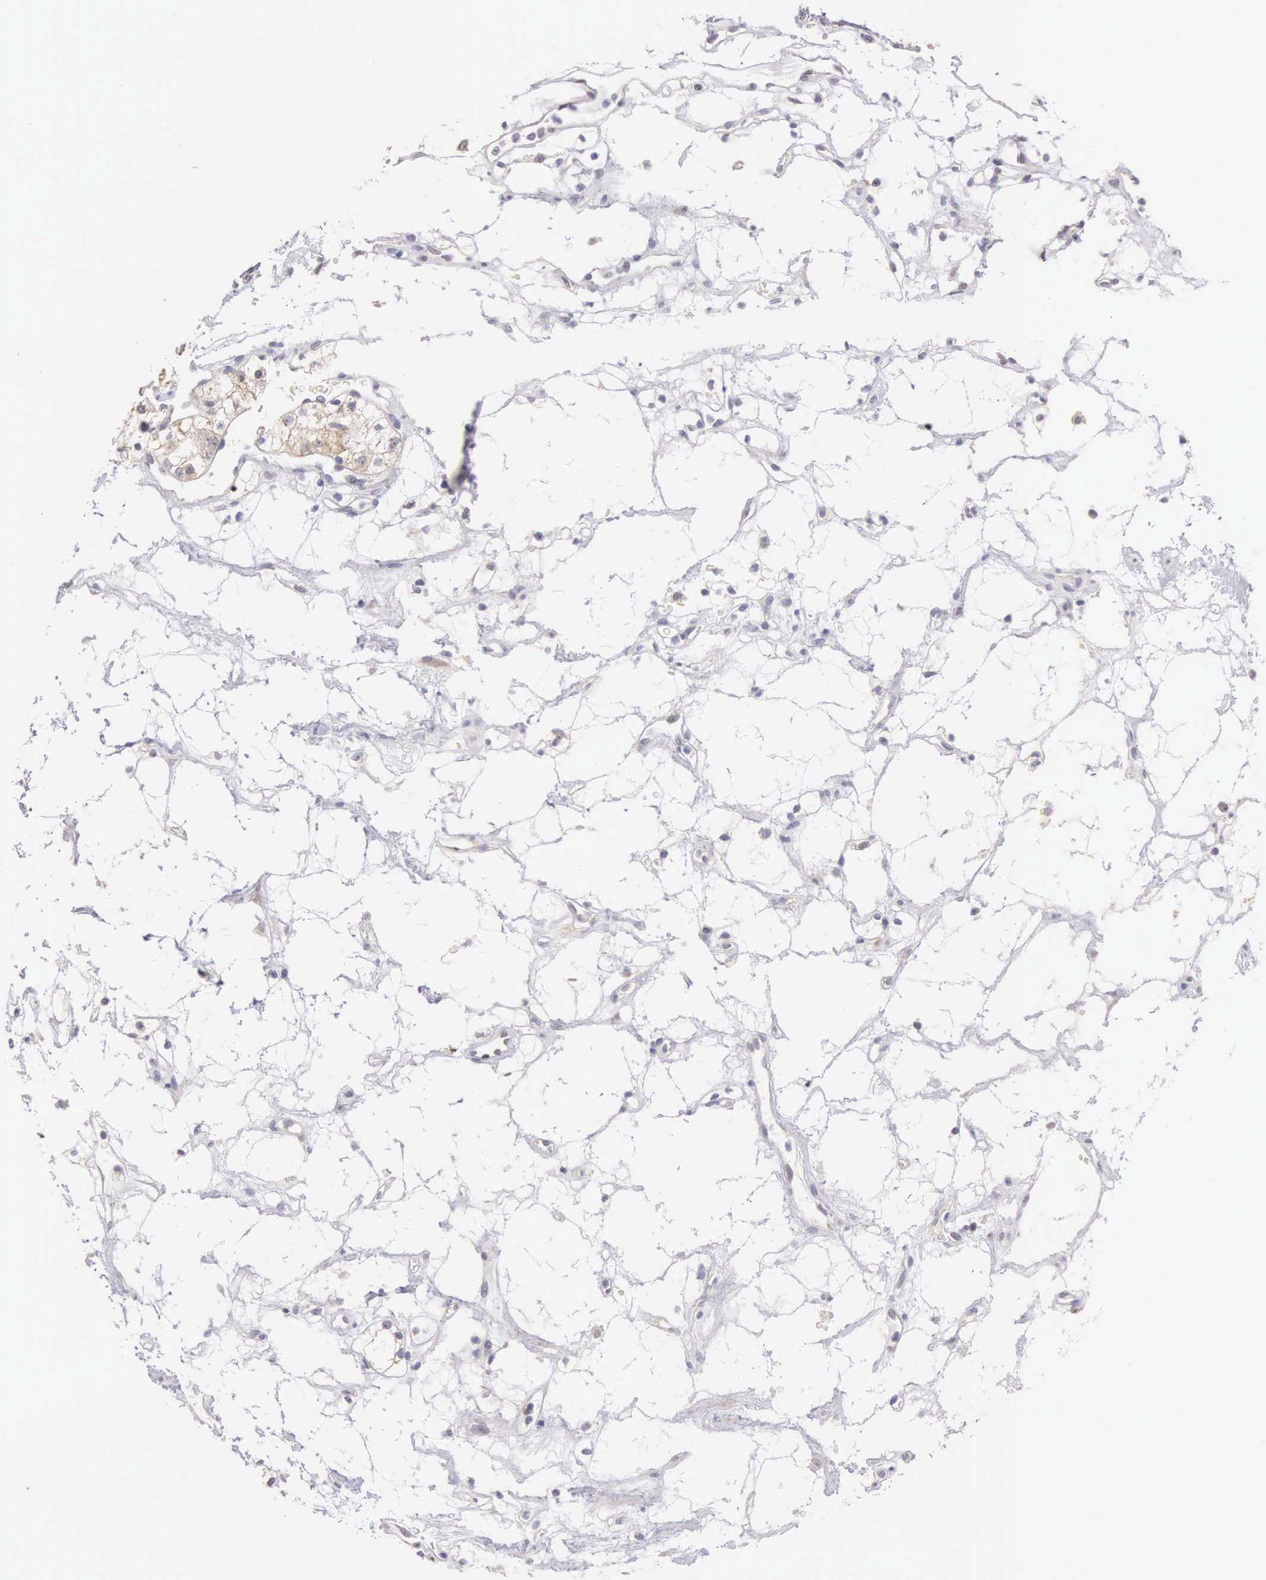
{"staining": {"intensity": "moderate", "quantity": "<25%", "location": "cytoplasmic/membranous"}, "tissue": "renal cancer", "cell_type": "Tumor cells", "image_type": "cancer", "snomed": [{"axis": "morphology", "description": "Adenocarcinoma, NOS"}, {"axis": "topography", "description": "Kidney"}], "caption": "A brown stain labels moderate cytoplasmic/membranous positivity of a protein in human renal cancer (adenocarcinoma) tumor cells.", "gene": "PIR", "patient": {"sex": "female", "age": 60}}